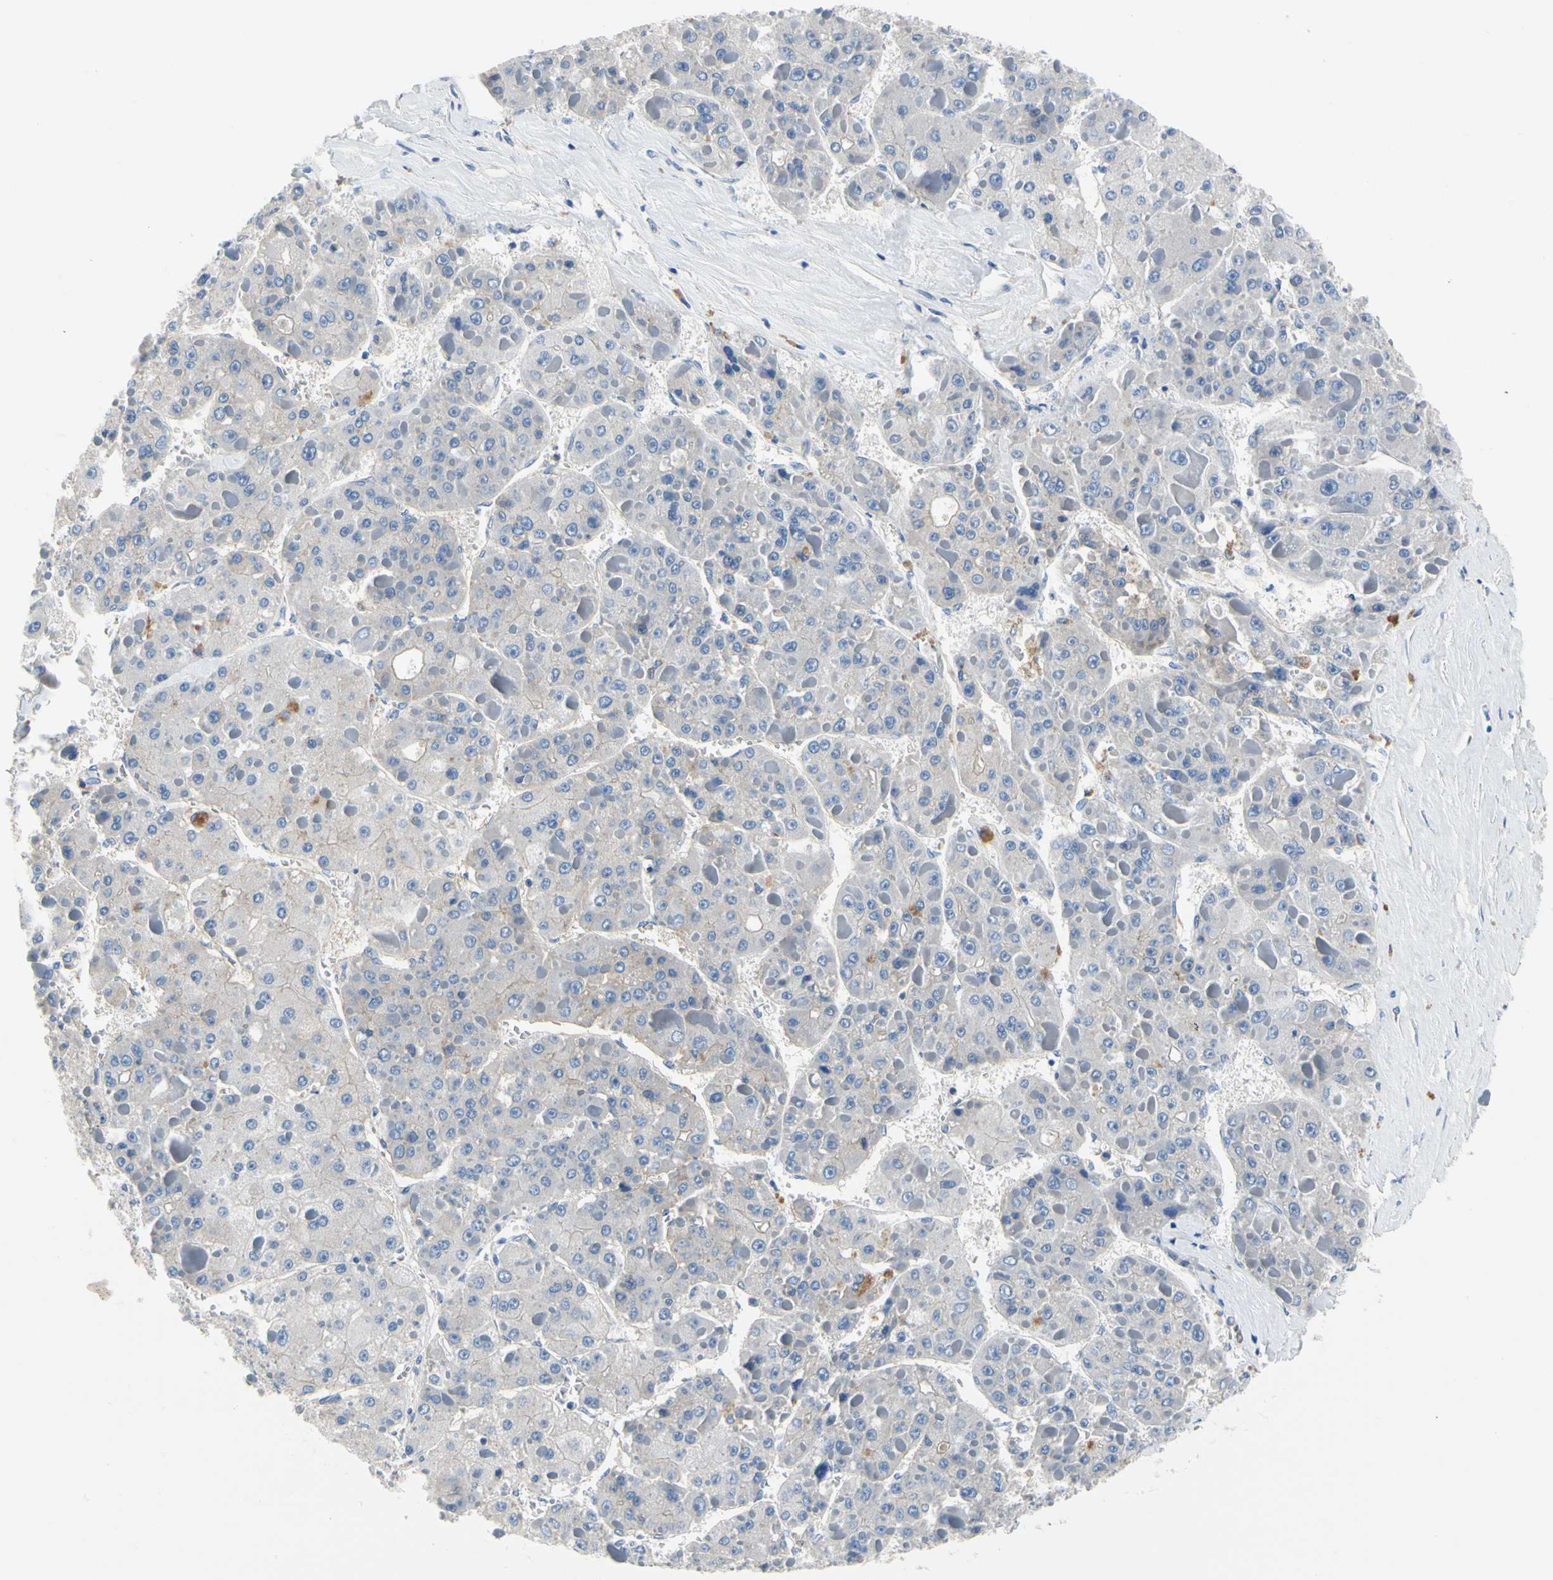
{"staining": {"intensity": "weak", "quantity": "<25%", "location": "cytoplasmic/membranous"}, "tissue": "liver cancer", "cell_type": "Tumor cells", "image_type": "cancer", "snomed": [{"axis": "morphology", "description": "Carcinoma, Hepatocellular, NOS"}, {"axis": "topography", "description": "Liver"}], "caption": "The photomicrograph demonstrates no significant positivity in tumor cells of liver cancer. The staining was performed using DAB (3,3'-diaminobenzidine) to visualize the protein expression in brown, while the nuclei were stained in blue with hematoxylin (Magnification: 20x).", "gene": "CA14", "patient": {"sex": "female", "age": 73}}